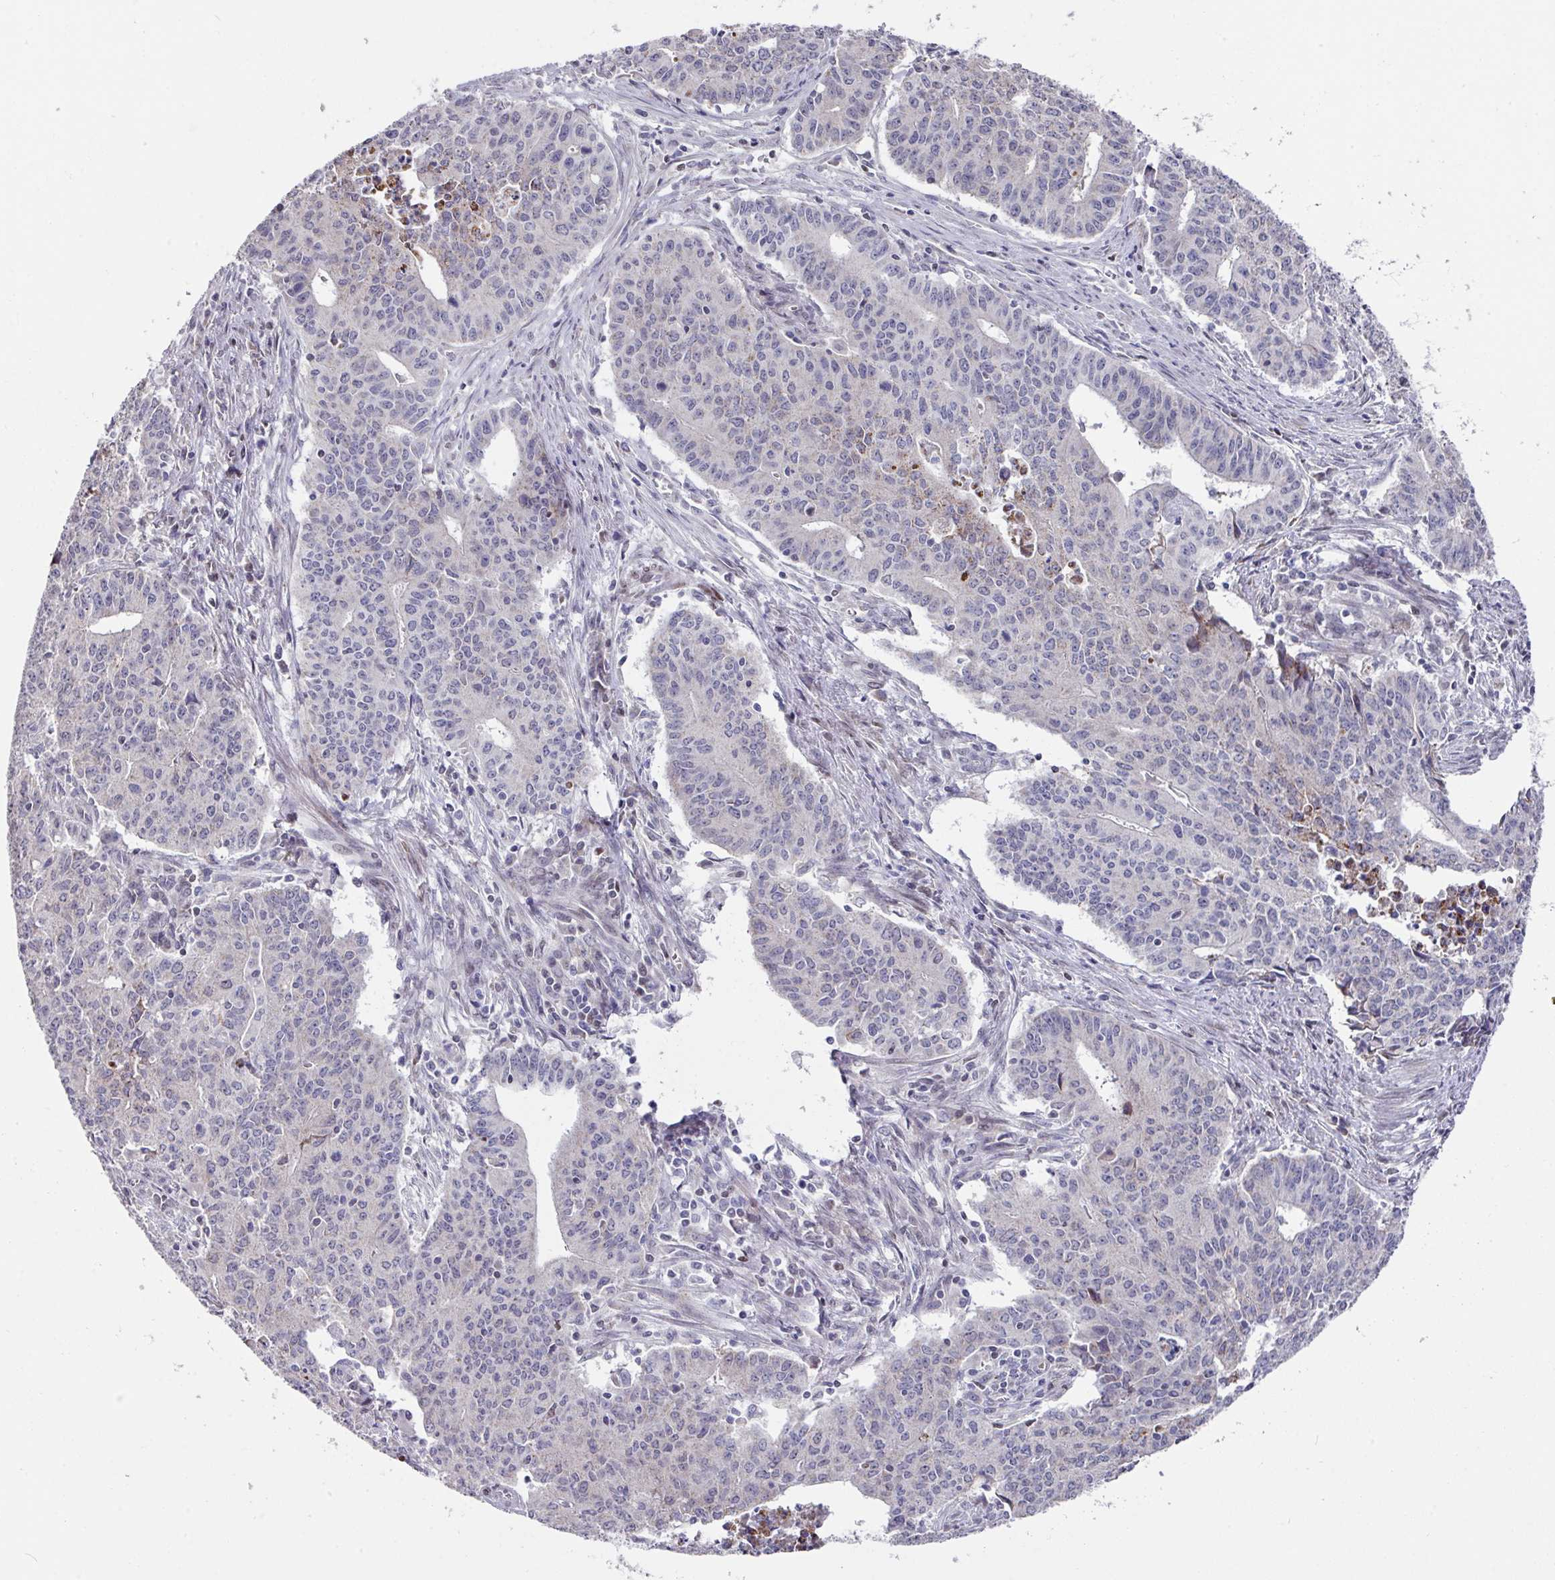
{"staining": {"intensity": "negative", "quantity": "none", "location": "none"}, "tissue": "endometrial cancer", "cell_type": "Tumor cells", "image_type": "cancer", "snomed": [{"axis": "morphology", "description": "Adenocarcinoma, NOS"}, {"axis": "topography", "description": "Endometrium"}], "caption": "Tumor cells show no significant positivity in endometrial cancer.", "gene": "CBX7", "patient": {"sex": "female", "age": 59}}